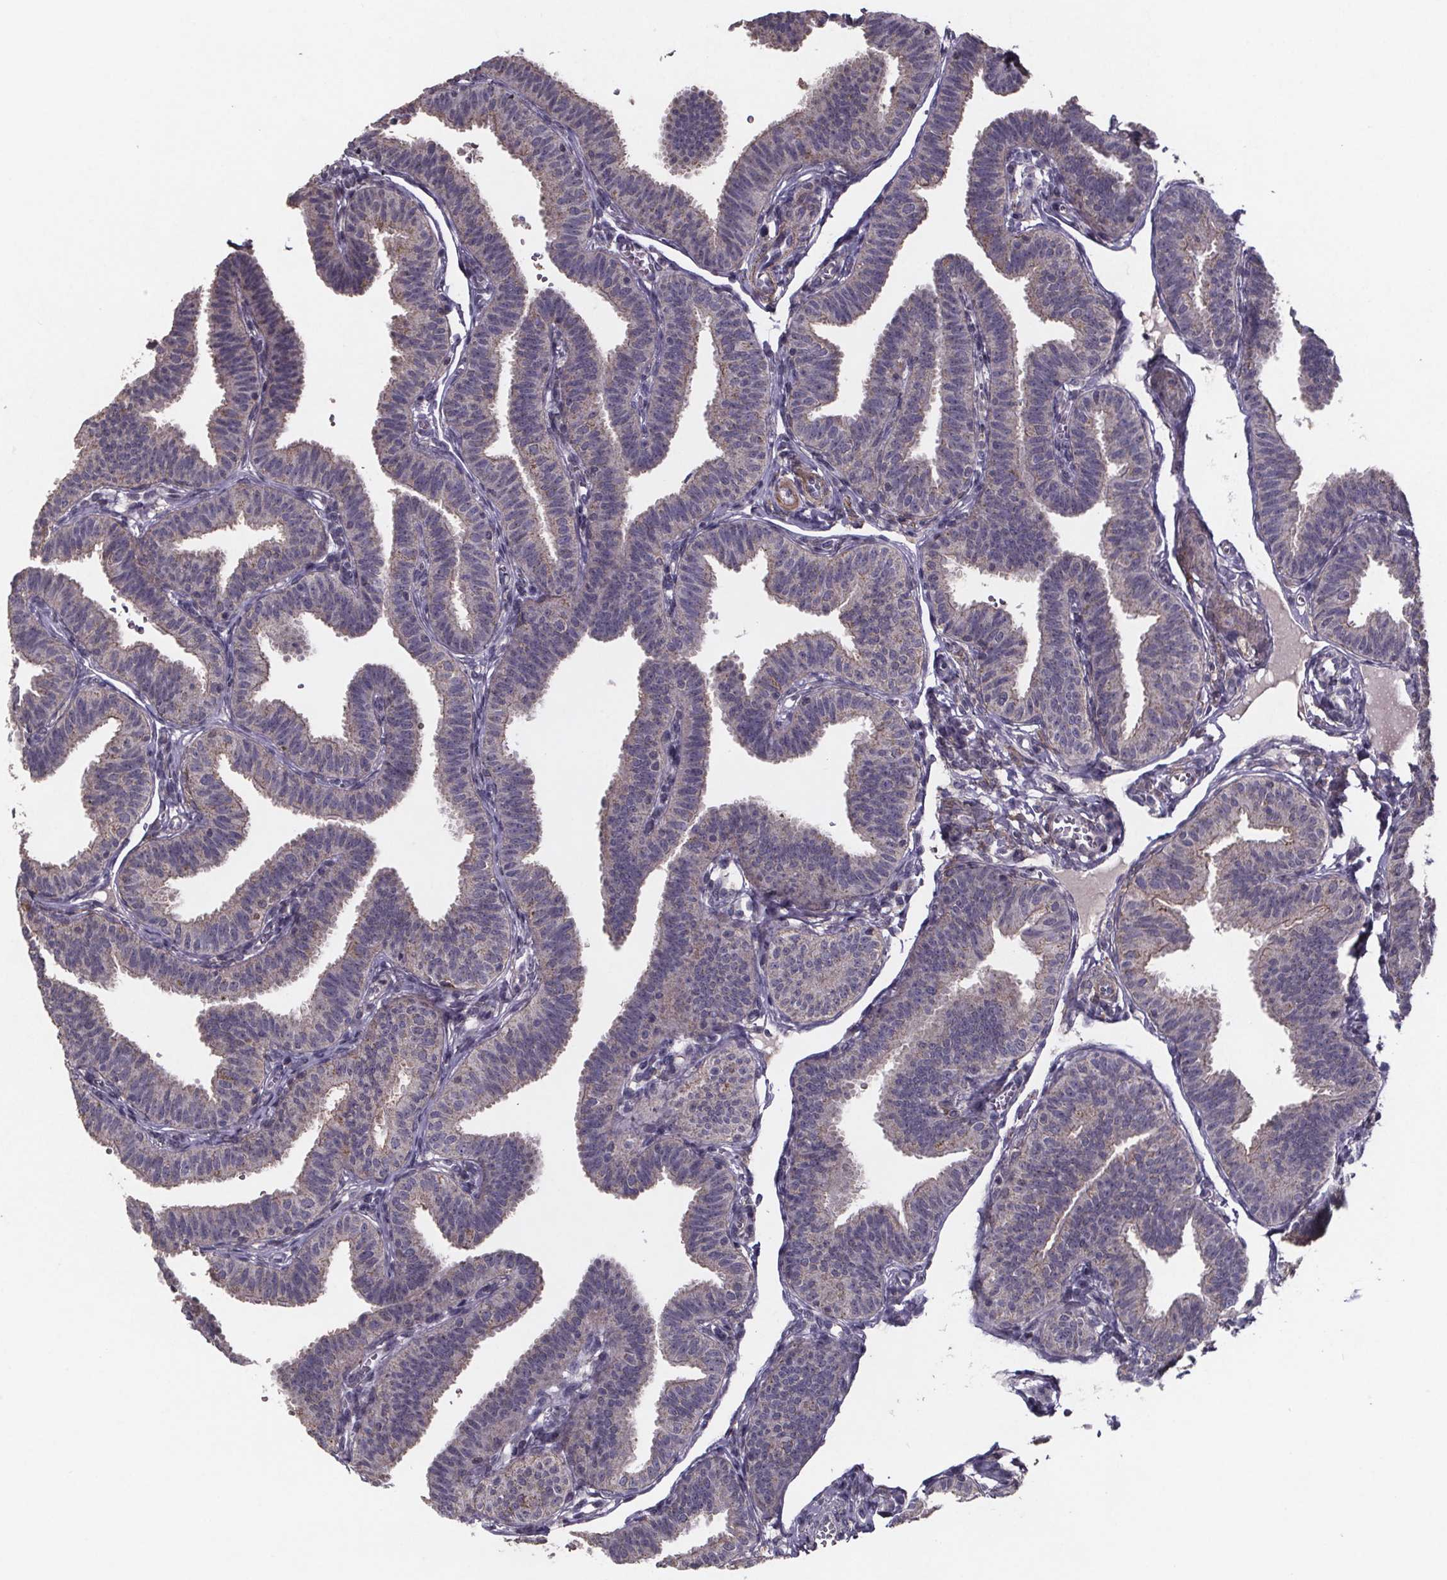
{"staining": {"intensity": "negative", "quantity": "none", "location": "none"}, "tissue": "fallopian tube", "cell_type": "Glandular cells", "image_type": "normal", "snomed": [{"axis": "morphology", "description": "Normal tissue, NOS"}, {"axis": "topography", "description": "Fallopian tube"}], "caption": "DAB (3,3'-diaminobenzidine) immunohistochemical staining of unremarkable fallopian tube shows no significant staining in glandular cells.", "gene": "PALLD", "patient": {"sex": "female", "age": 25}}